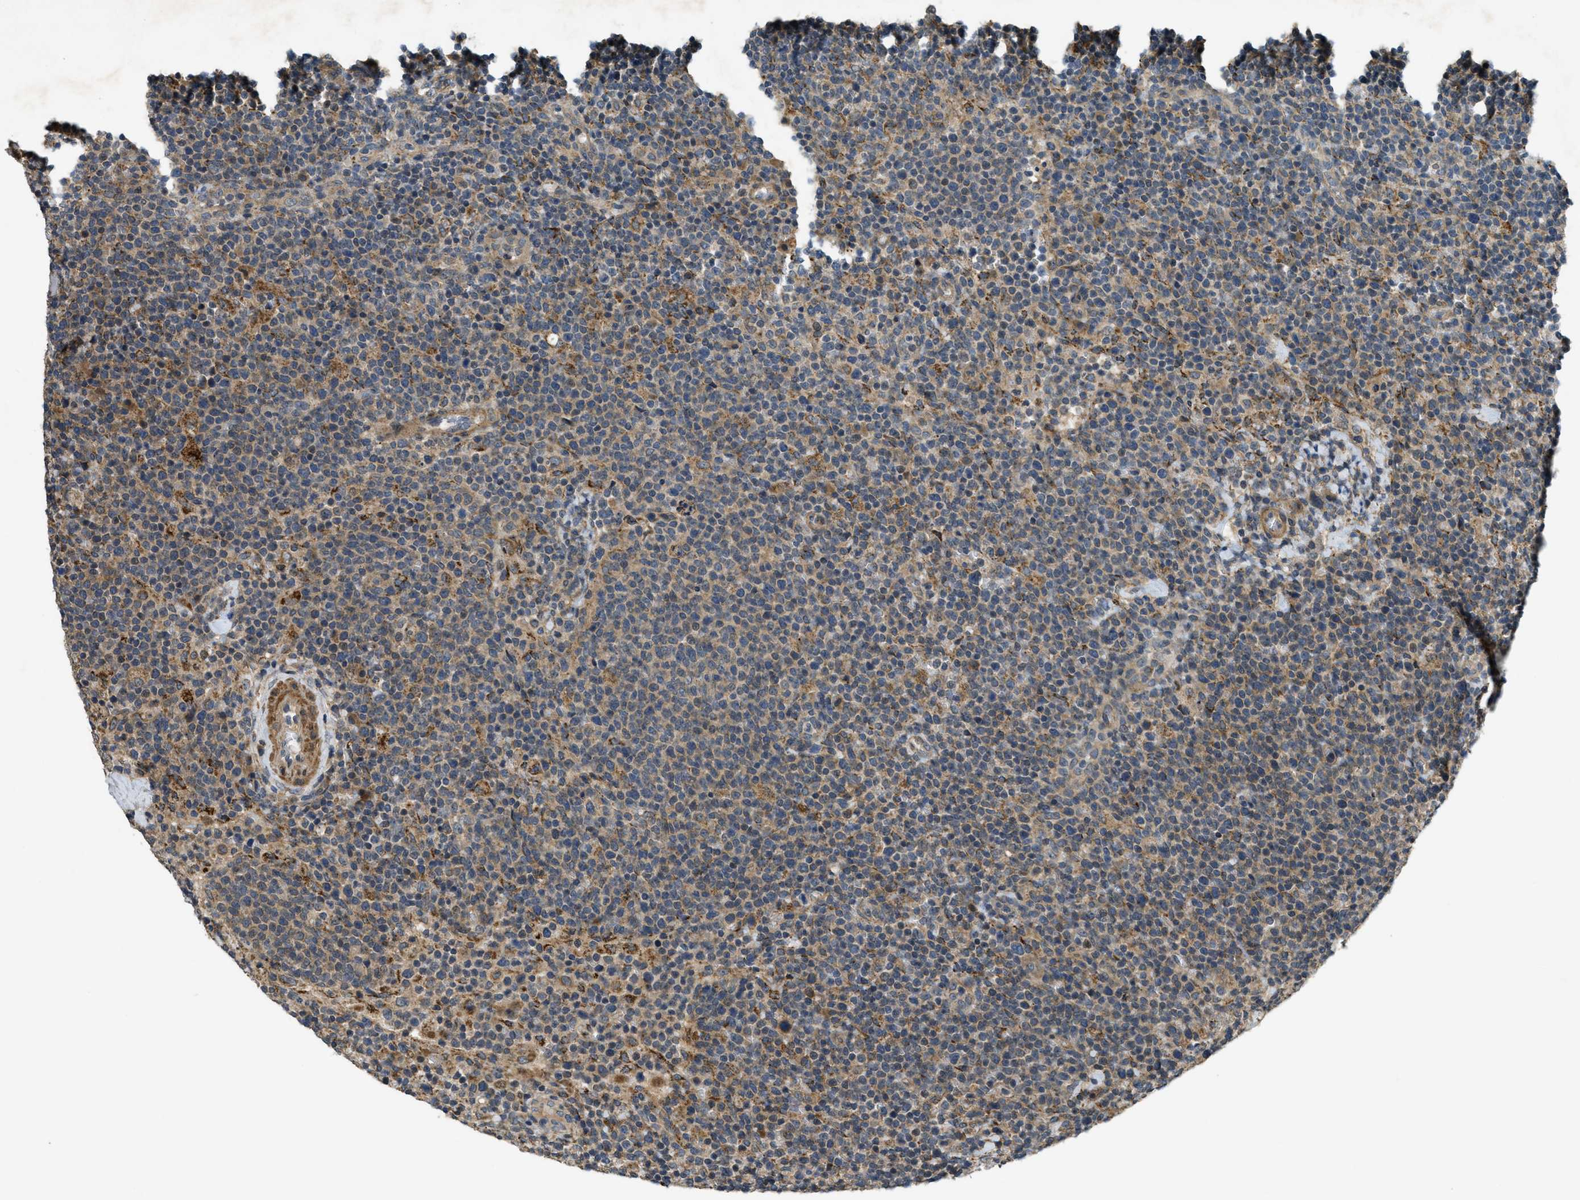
{"staining": {"intensity": "weak", "quantity": "25%-75%", "location": "cytoplasmic/membranous"}, "tissue": "lymphoma", "cell_type": "Tumor cells", "image_type": "cancer", "snomed": [{"axis": "morphology", "description": "Malignant lymphoma, non-Hodgkin's type, High grade"}, {"axis": "topography", "description": "Lymph node"}], "caption": "Human malignant lymphoma, non-Hodgkin's type (high-grade) stained for a protein (brown) demonstrates weak cytoplasmic/membranous positive expression in about 25%-75% of tumor cells.", "gene": "CDKN2C", "patient": {"sex": "male", "age": 61}}